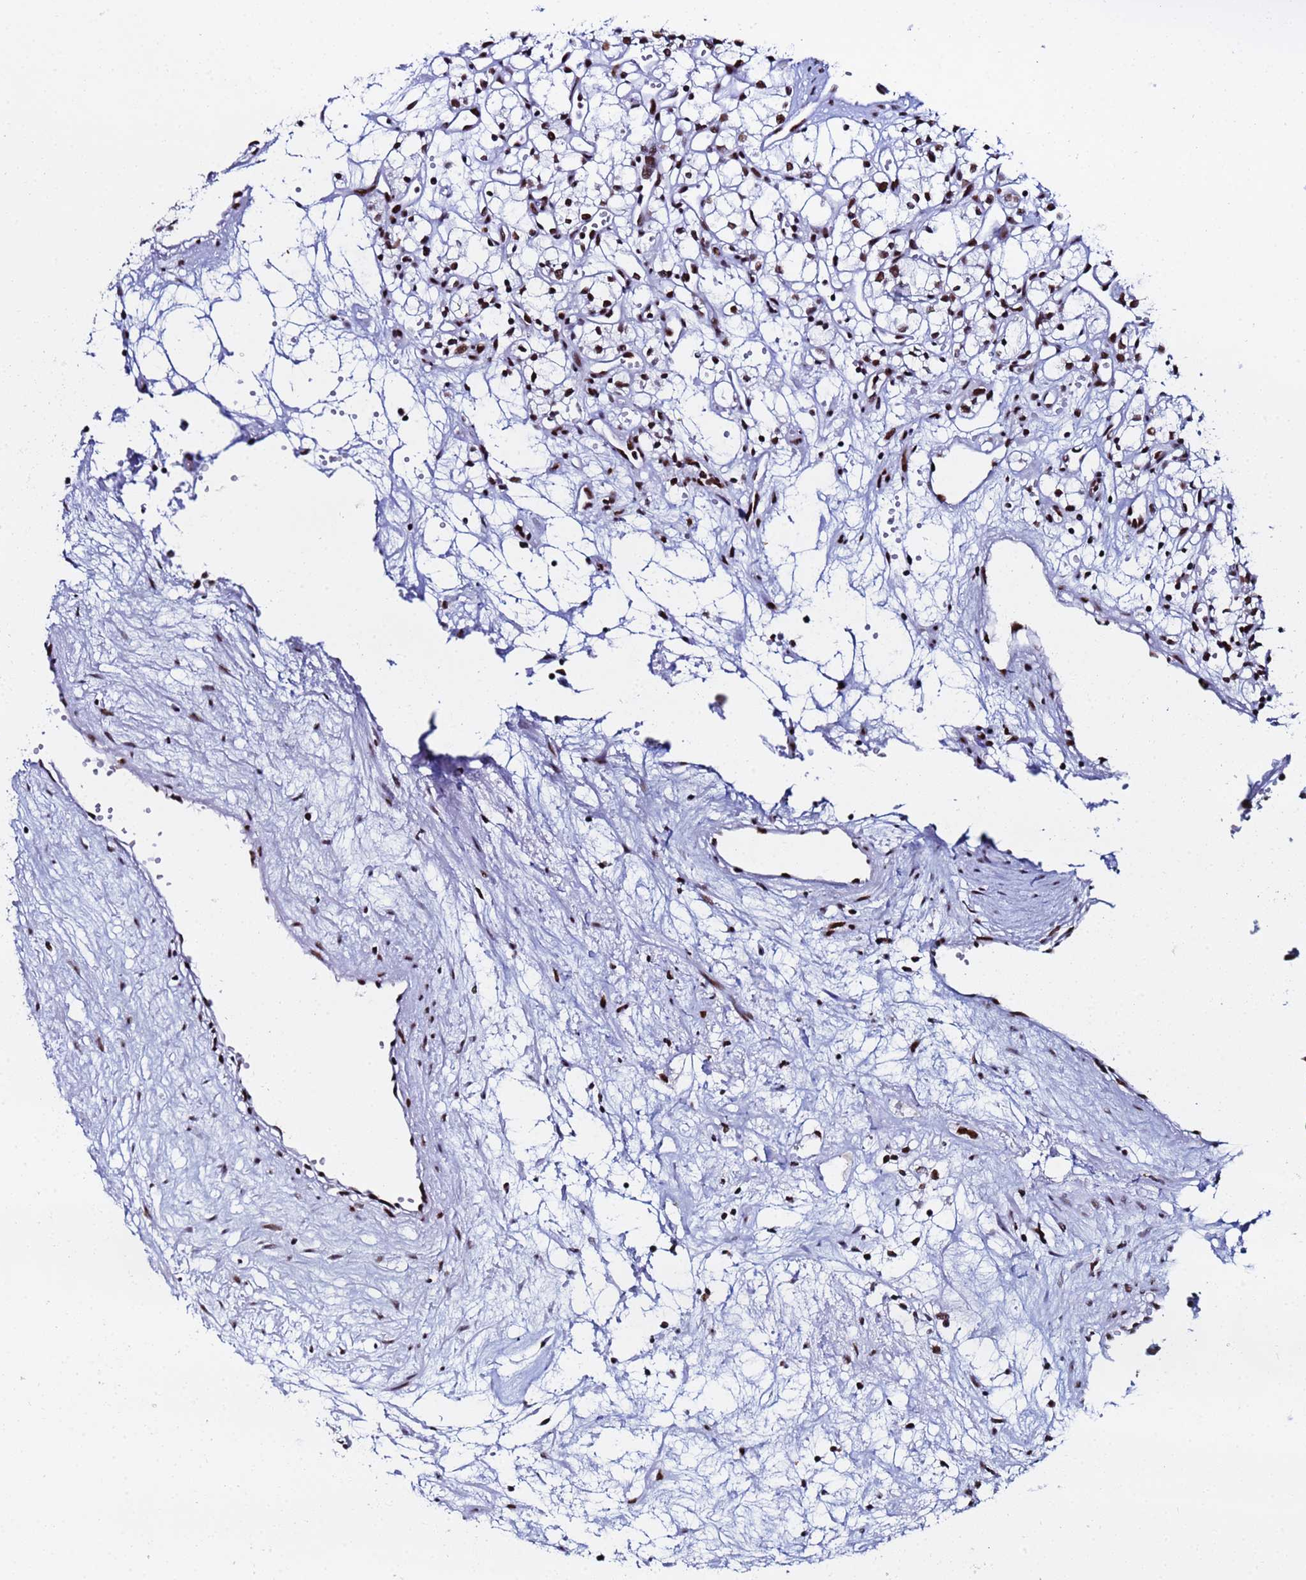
{"staining": {"intensity": "strong", "quantity": ">75%", "location": "nuclear"}, "tissue": "renal cancer", "cell_type": "Tumor cells", "image_type": "cancer", "snomed": [{"axis": "morphology", "description": "Adenocarcinoma, NOS"}, {"axis": "topography", "description": "Kidney"}], "caption": "Renal cancer (adenocarcinoma) stained with a protein marker demonstrates strong staining in tumor cells.", "gene": "SNRPA1", "patient": {"sex": "male", "age": 59}}